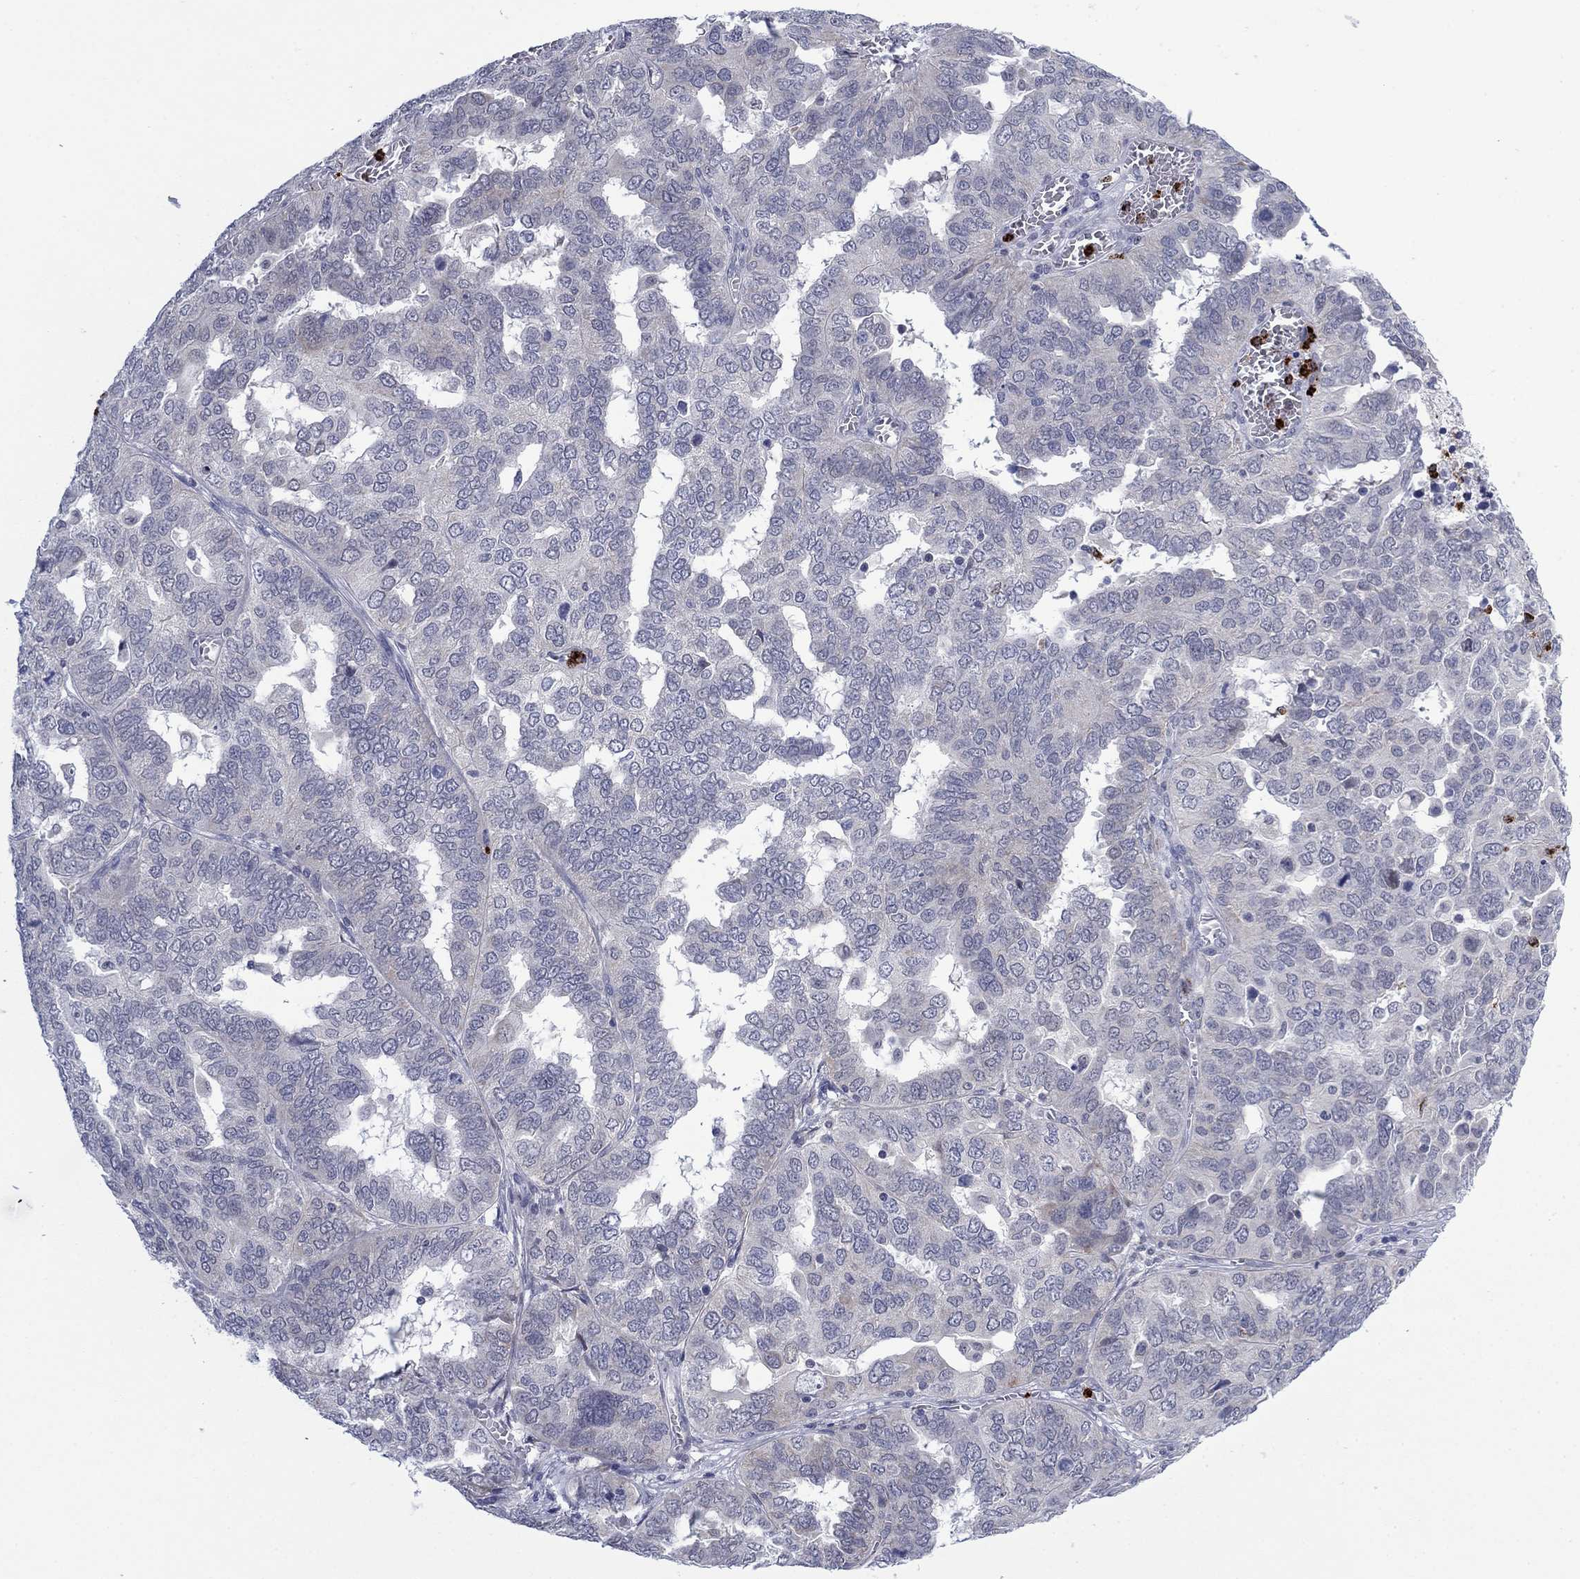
{"staining": {"intensity": "negative", "quantity": "none", "location": "none"}, "tissue": "ovarian cancer", "cell_type": "Tumor cells", "image_type": "cancer", "snomed": [{"axis": "morphology", "description": "Carcinoma, endometroid"}, {"axis": "topography", "description": "Soft tissue"}, {"axis": "topography", "description": "Ovary"}], "caption": "Image shows no significant protein staining in tumor cells of ovarian endometroid carcinoma.", "gene": "MTRFR", "patient": {"sex": "female", "age": 52}}